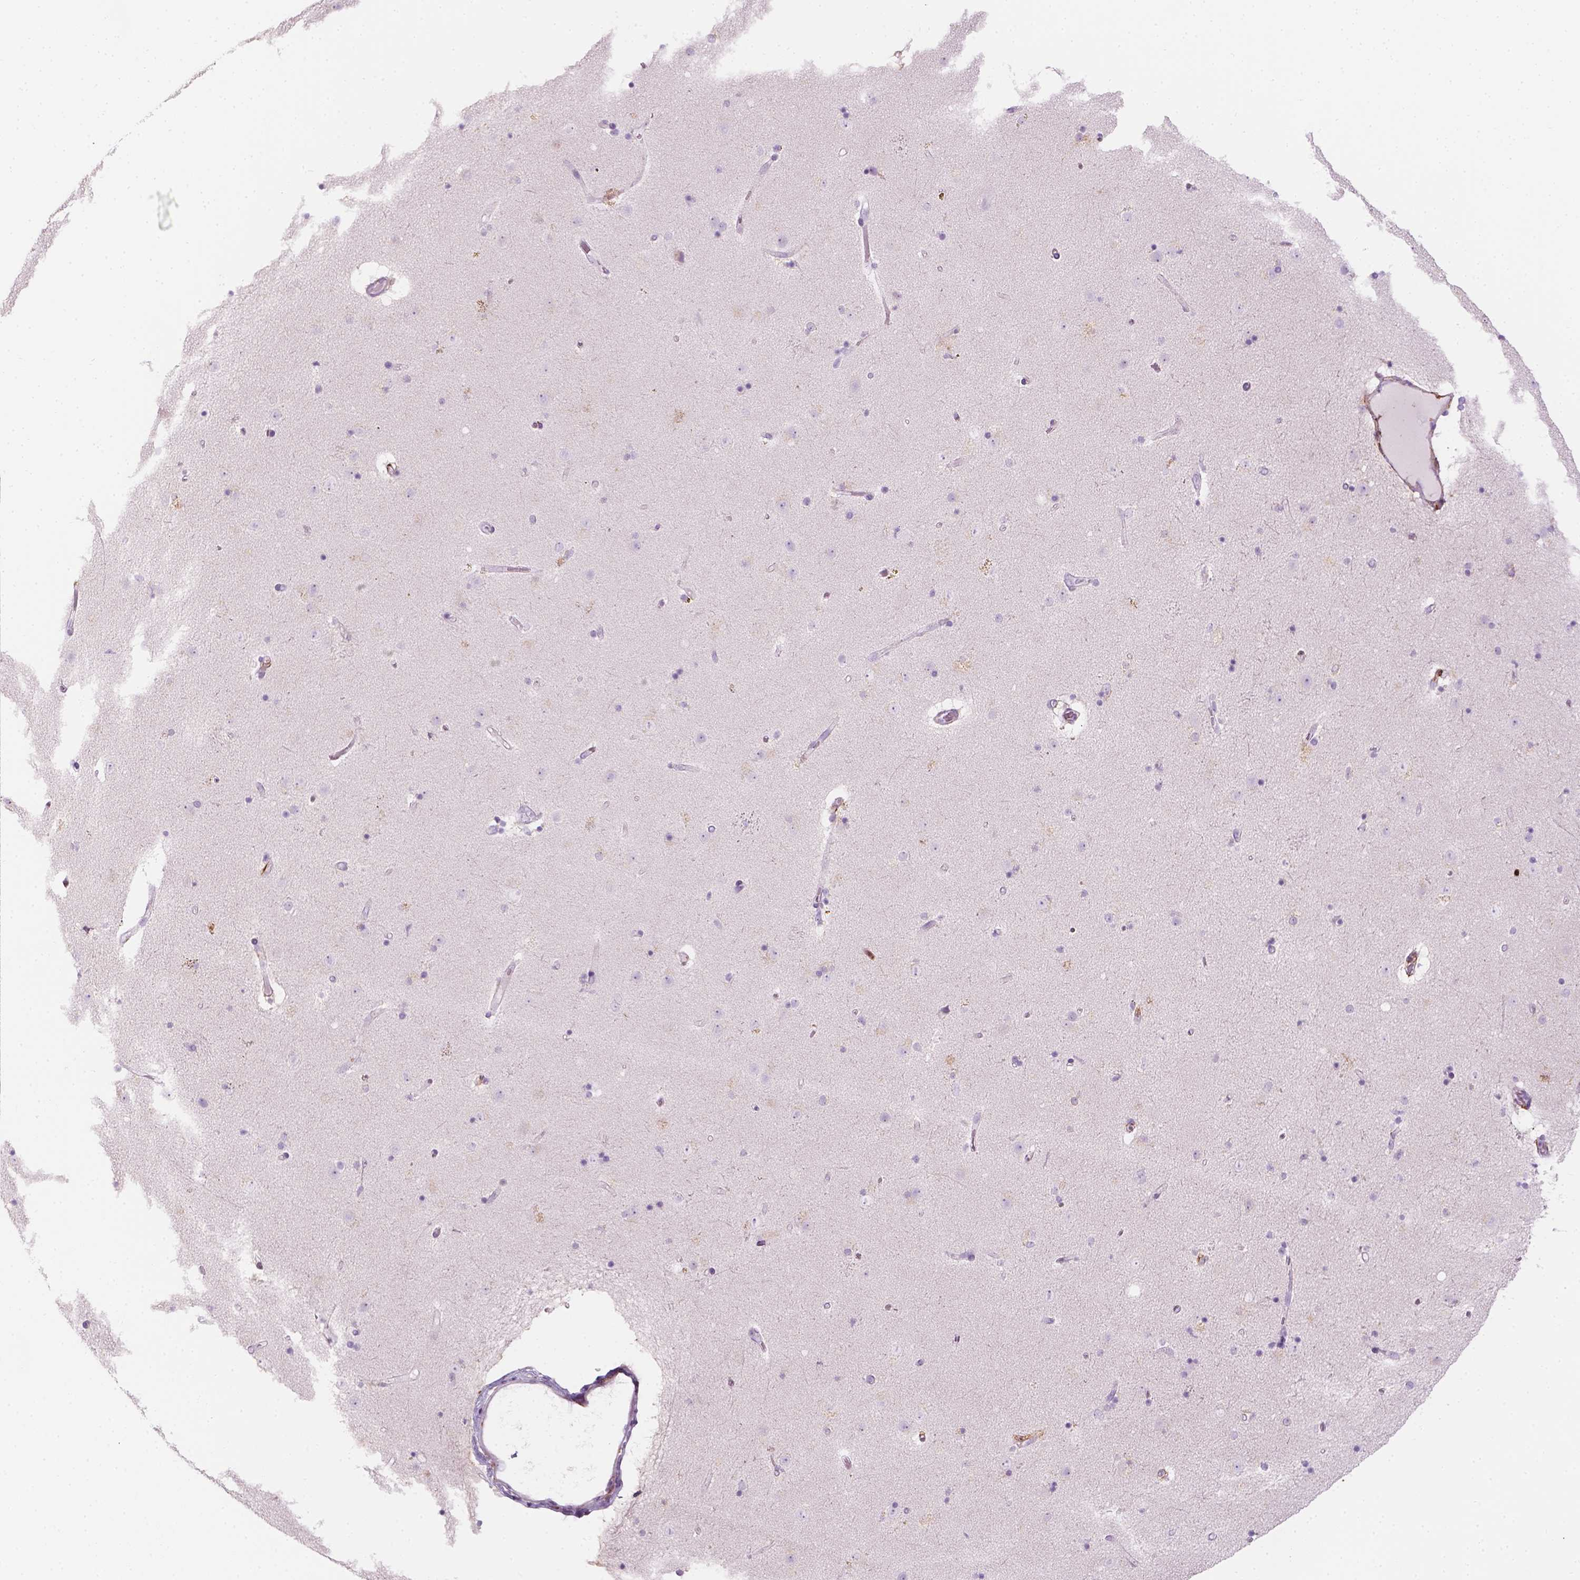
{"staining": {"intensity": "negative", "quantity": "none", "location": "none"}, "tissue": "caudate", "cell_type": "Glial cells", "image_type": "normal", "snomed": [{"axis": "morphology", "description": "Normal tissue, NOS"}, {"axis": "topography", "description": "Lateral ventricle wall"}], "caption": "High magnification brightfield microscopy of normal caudate stained with DAB (brown) and counterstained with hematoxylin (blue): glial cells show no significant positivity. (DAB (3,3'-diaminobenzidine) immunohistochemistry visualized using brightfield microscopy, high magnification).", "gene": "CES1", "patient": {"sex": "female", "age": 71}}